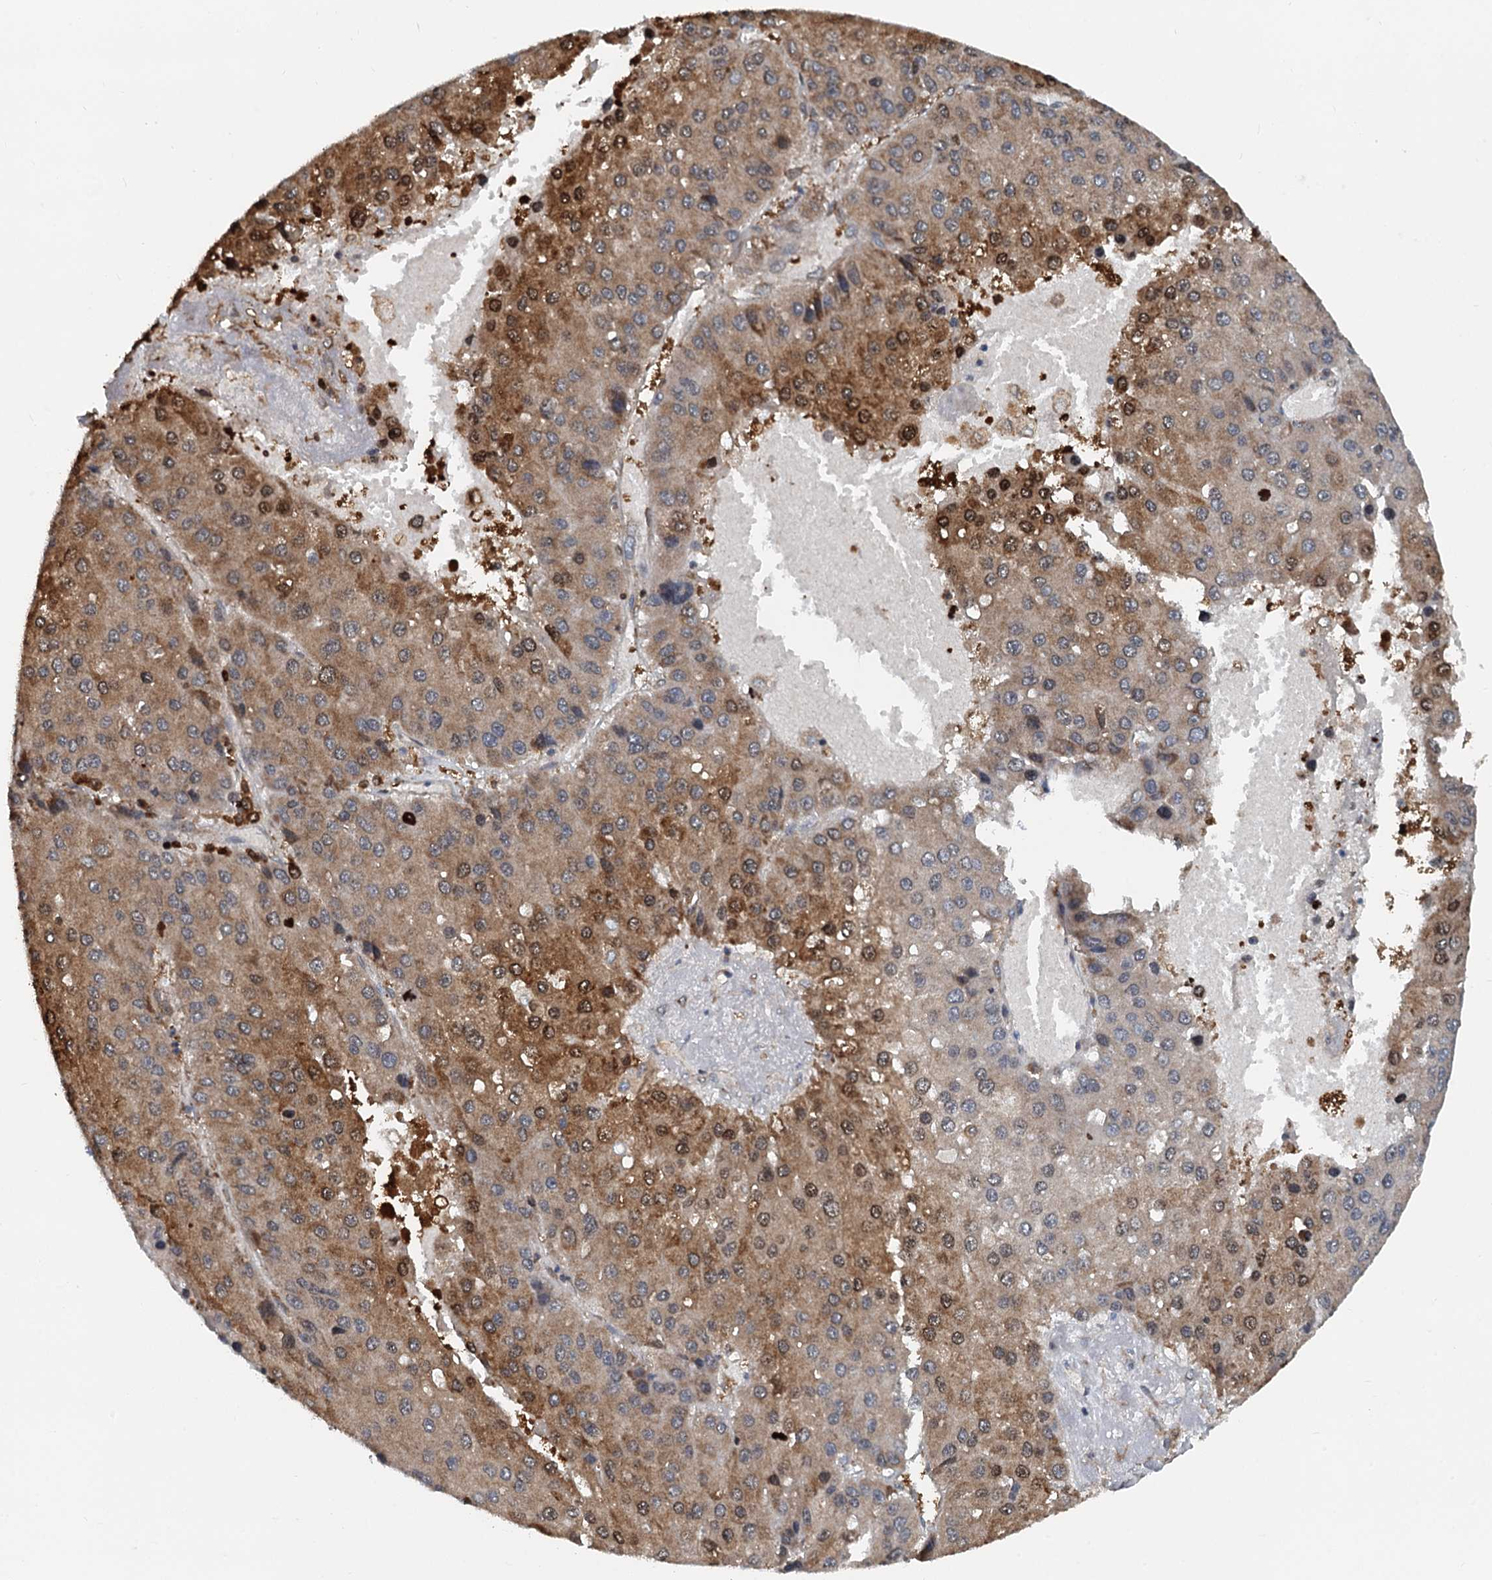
{"staining": {"intensity": "moderate", "quantity": ">75%", "location": "cytoplasmic/membranous"}, "tissue": "liver cancer", "cell_type": "Tumor cells", "image_type": "cancer", "snomed": [{"axis": "morphology", "description": "Carcinoma, Hepatocellular, NOS"}, {"axis": "topography", "description": "Liver"}], "caption": "DAB immunohistochemical staining of human liver cancer (hepatocellular carcinoma) reveals moderate cytoplasmic/membranous protein positivity in approximately >75% of tumor cells. (DAB (3,3'-diaminobenzidine) IHC, brown staining for protein, blue staining for nuclei).", "gene": "GPI", "patient": {"sex": "female", "age": 73}}